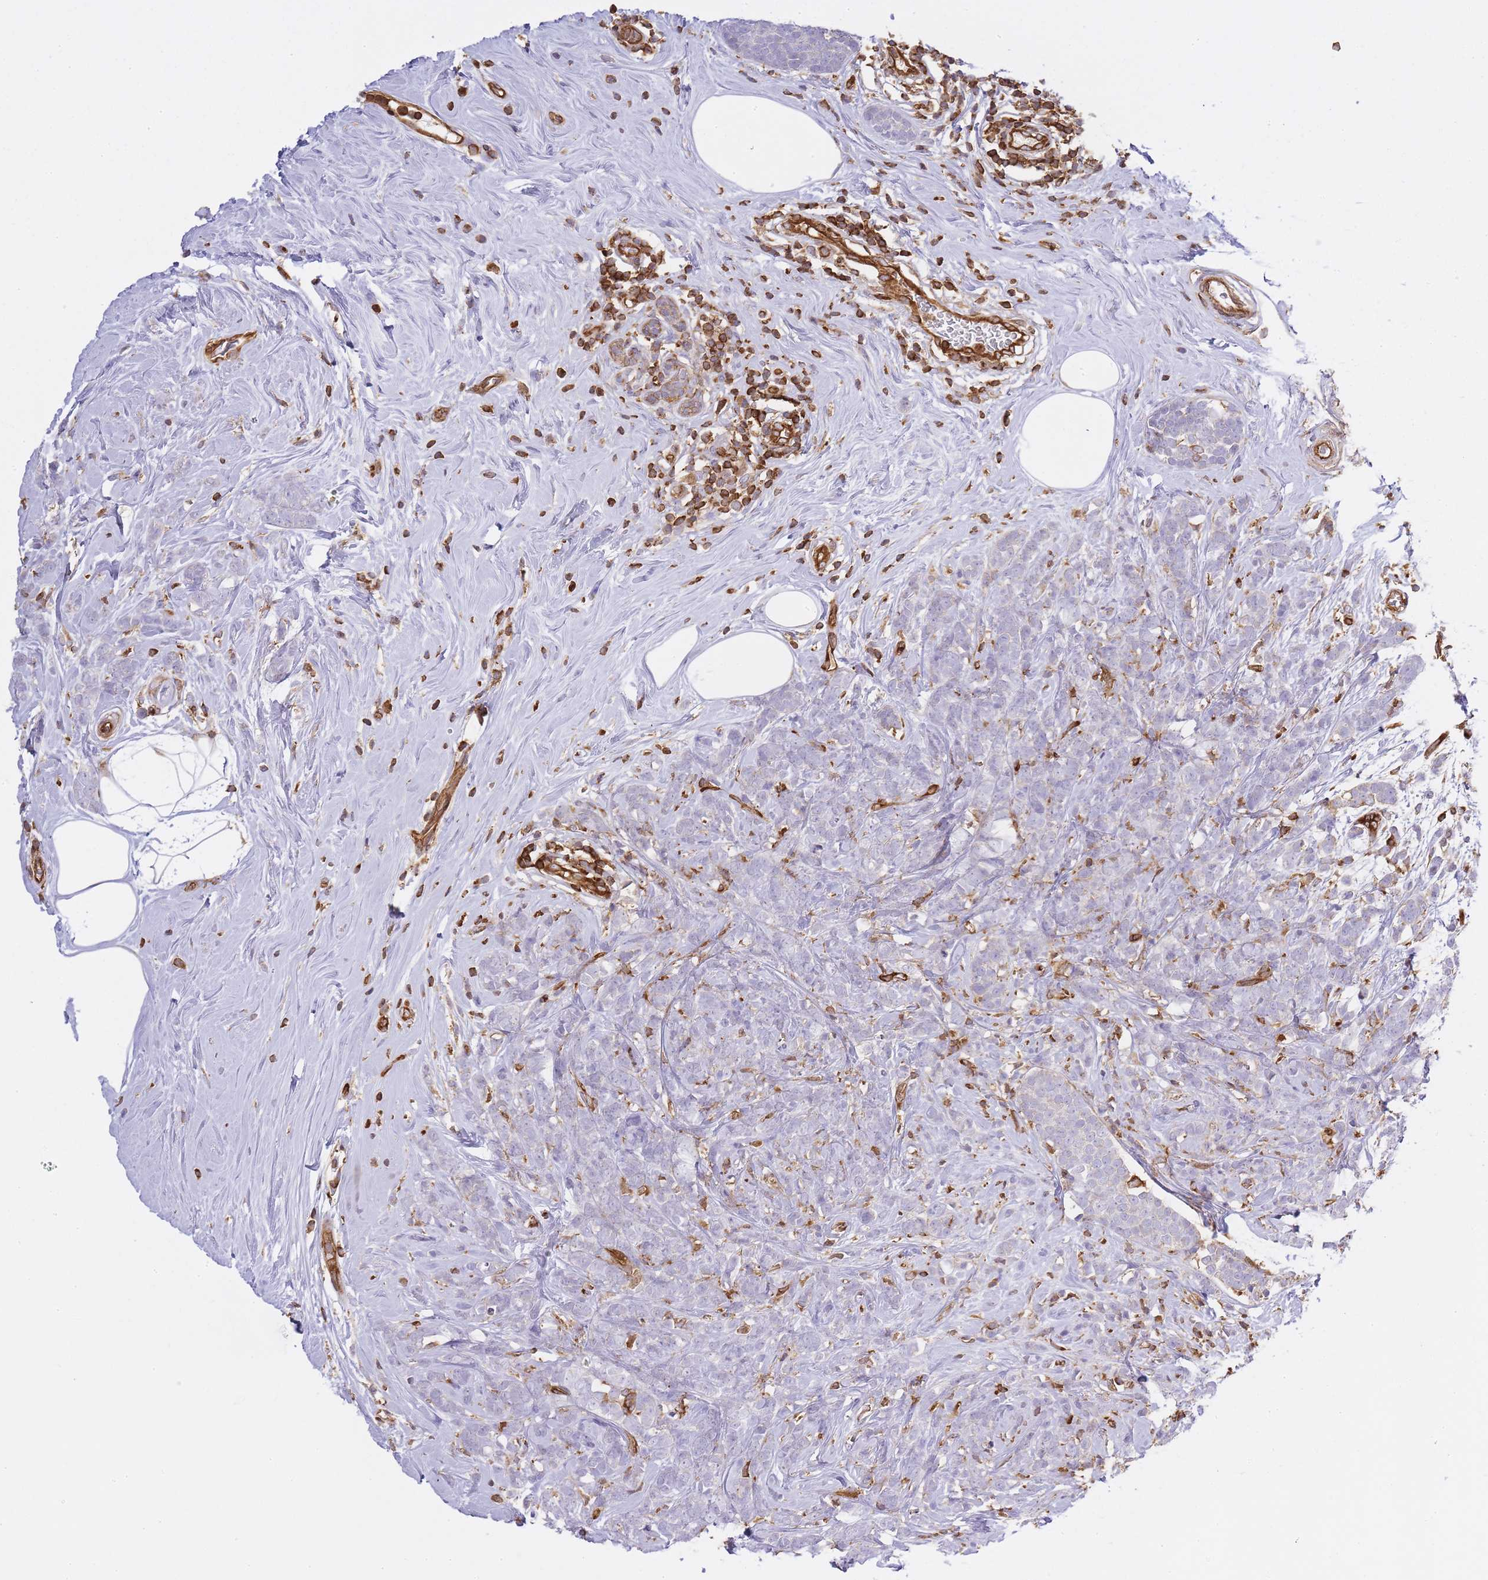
{"staining": {"intensity": "negative", "quantity": "none", "location": "none"}, "tissue": "breast cancer", "cell_type": "Tumor cells", "image_type": "cancer", "snomed": [{"axis": "morphology", "description": "Lobular carcinoma"}, {"axis": "topography", "description": "Breast"}], "caption": "Tumor cells are negative for brown protein staining in breast cancer (lobular carcinoma). Brightfield microscopy of immunohistochemistry (IHC) stained with DAB (3,3'-diaminobenzidine) (brown) and hematoxylin (blue), captured at high magnification.", "gene": "MSN", "patient": {"sex": "female", "age": 58}}